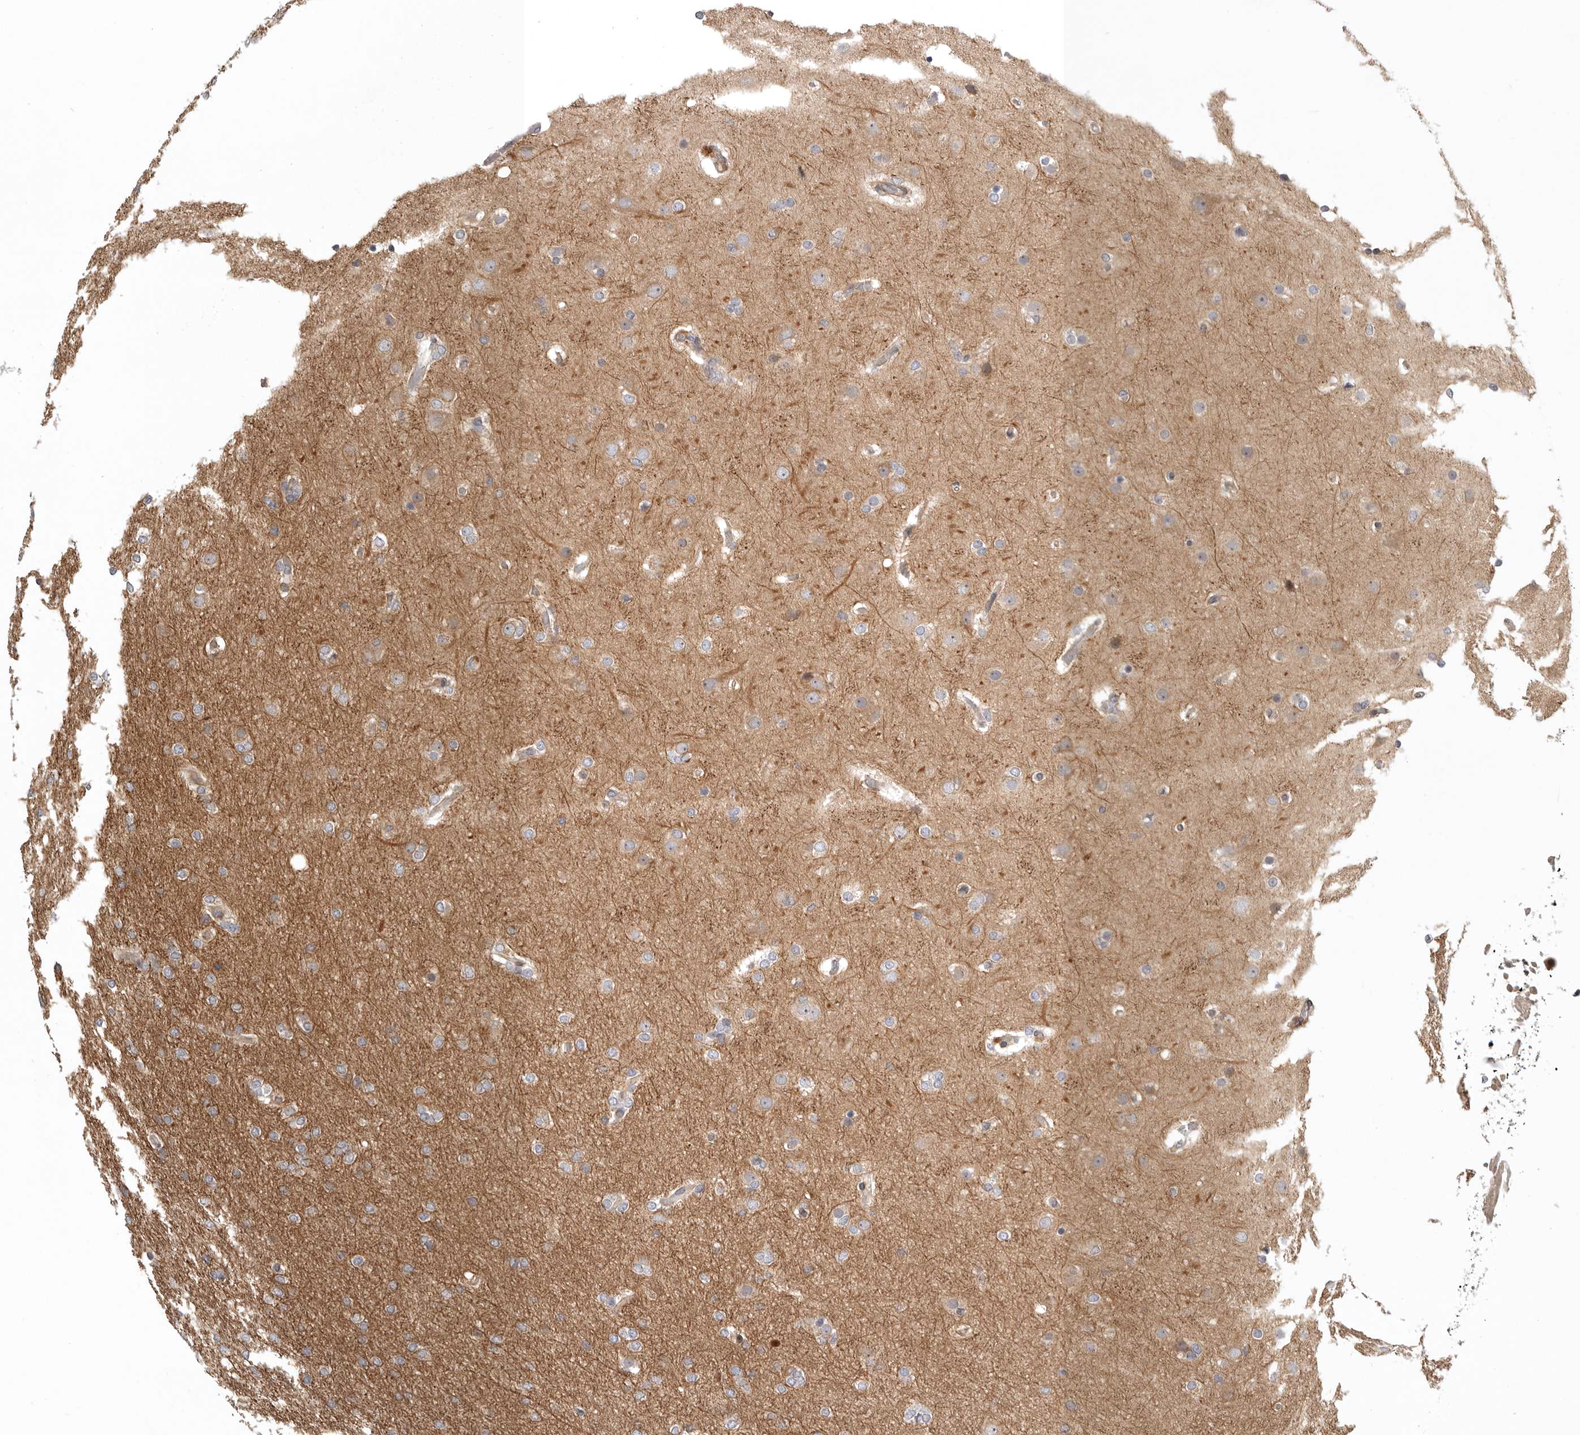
{"staining": {"intensity": "weak", "quantity": "25%-75%", "location": "cytoplasmic/membranous"}, "tissue": "glioma", "cell_type": "Tumor cells", "image_type": "cancer", "snomed": [{"axis": "morphology", "description": "Glioma, malignant, High grade"}, {"axis": "topography", "description": "Cerebral cortex"}], "caption": "Tumor cells demonstrate weak cytoplasmic/membranous staining in about 25%-75% of cells in malignant high-grade glioma.", "gene": "CUEDC1", "patient": {"sex": "female", "age": 36}}